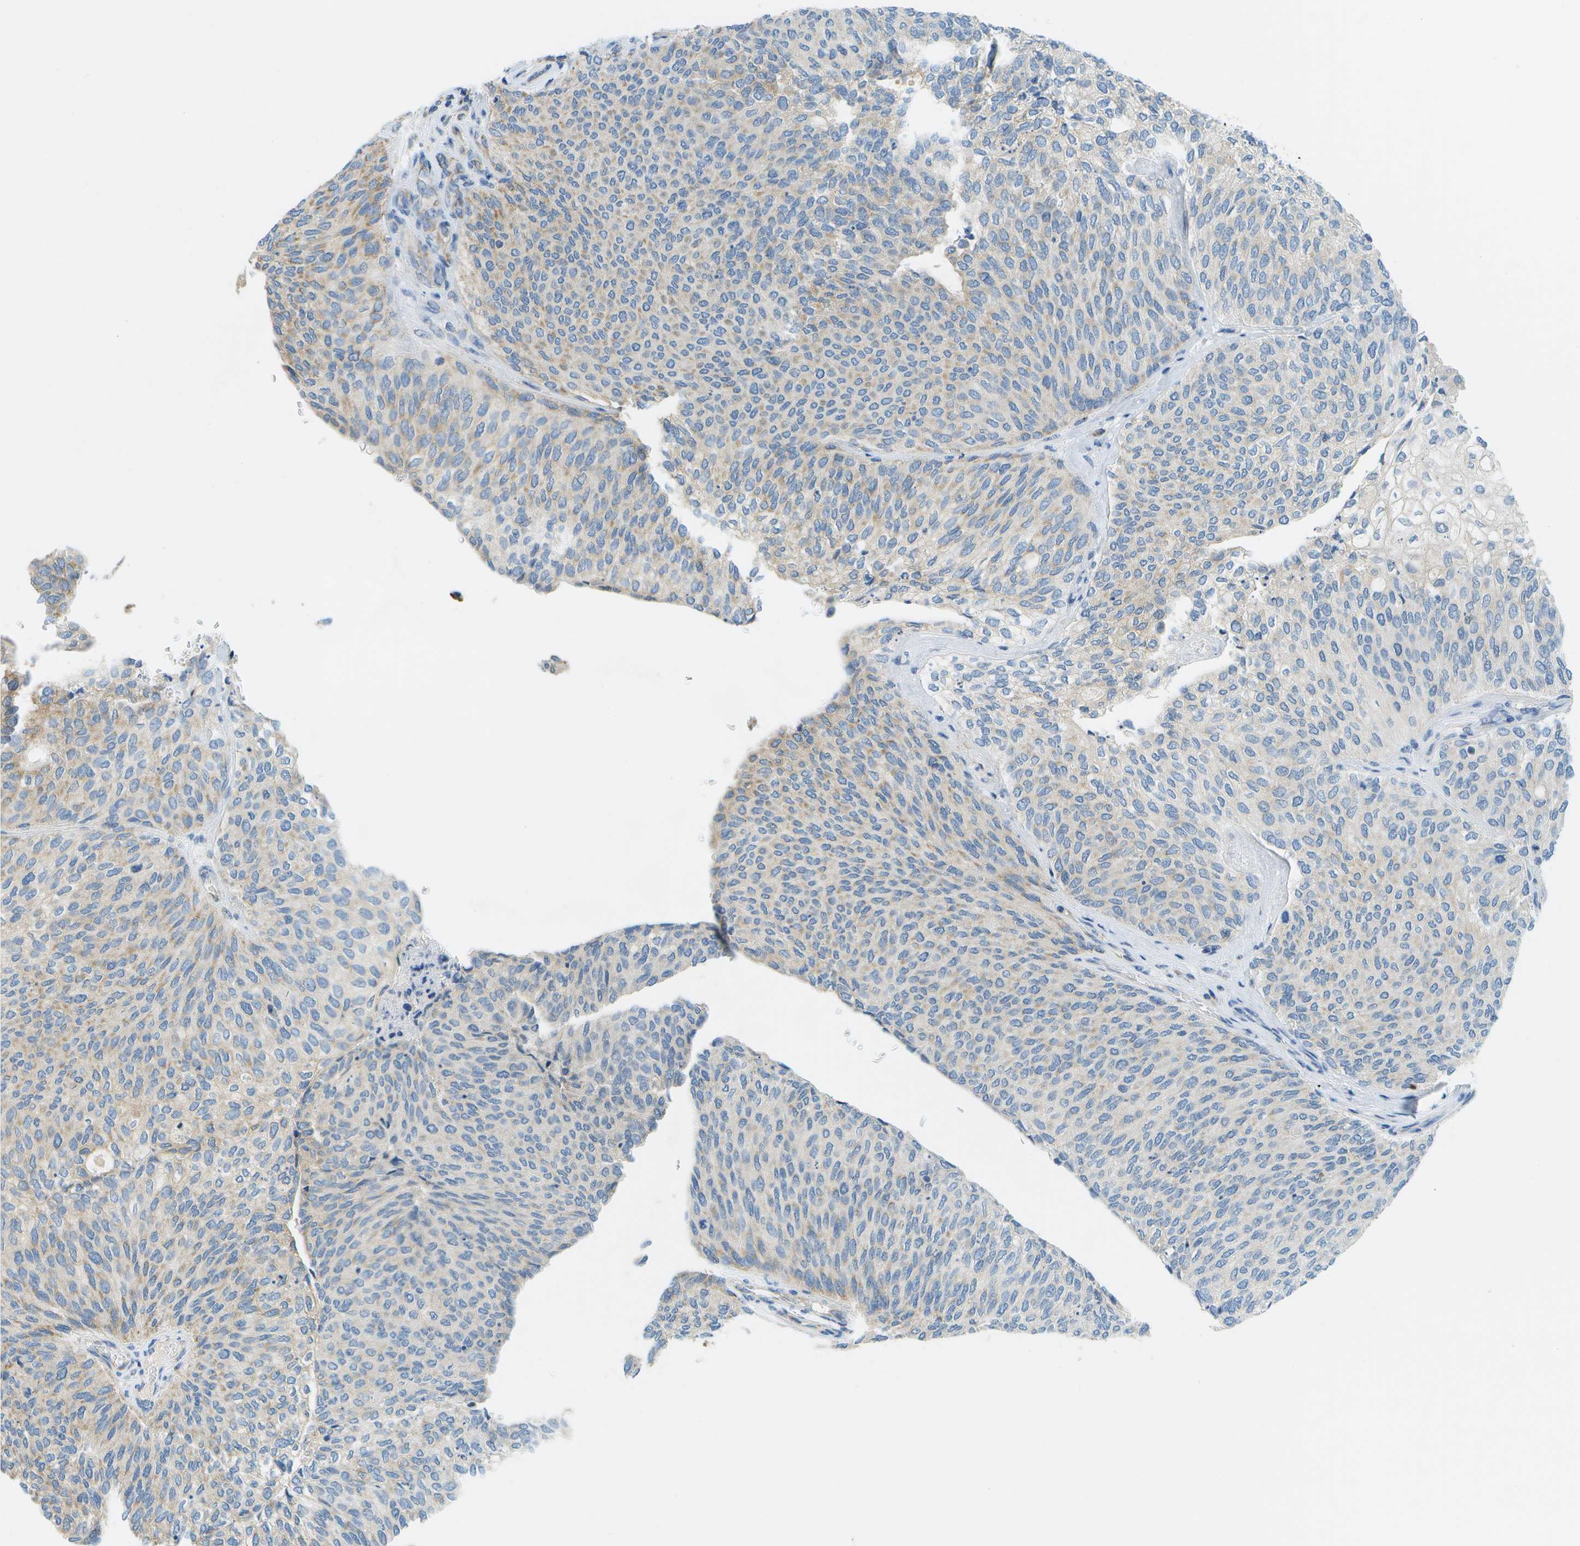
{"staining": {"intensity": "weak", "quantity": ">75%", "location": "cytoplasmic/membranous"}, "tissue": "urothelial cancer", "cell_type": "Tumor cells", "image_type": "cancer", "snomed": [{"axis": "morphology", "description": "Urothelial carcinoma, Low grade"}, {"axis": "topography", "description": "Urinary bladder"}], "caption": "IHC histopathology image of urothelial cancer stained for a protein (brown), which reveals low levels of weak cytoplasmic/membranous positivity in about >75% of tumor cells.", "gene": "PTGIS", "patient": {"sex": "female", "age": 79}}